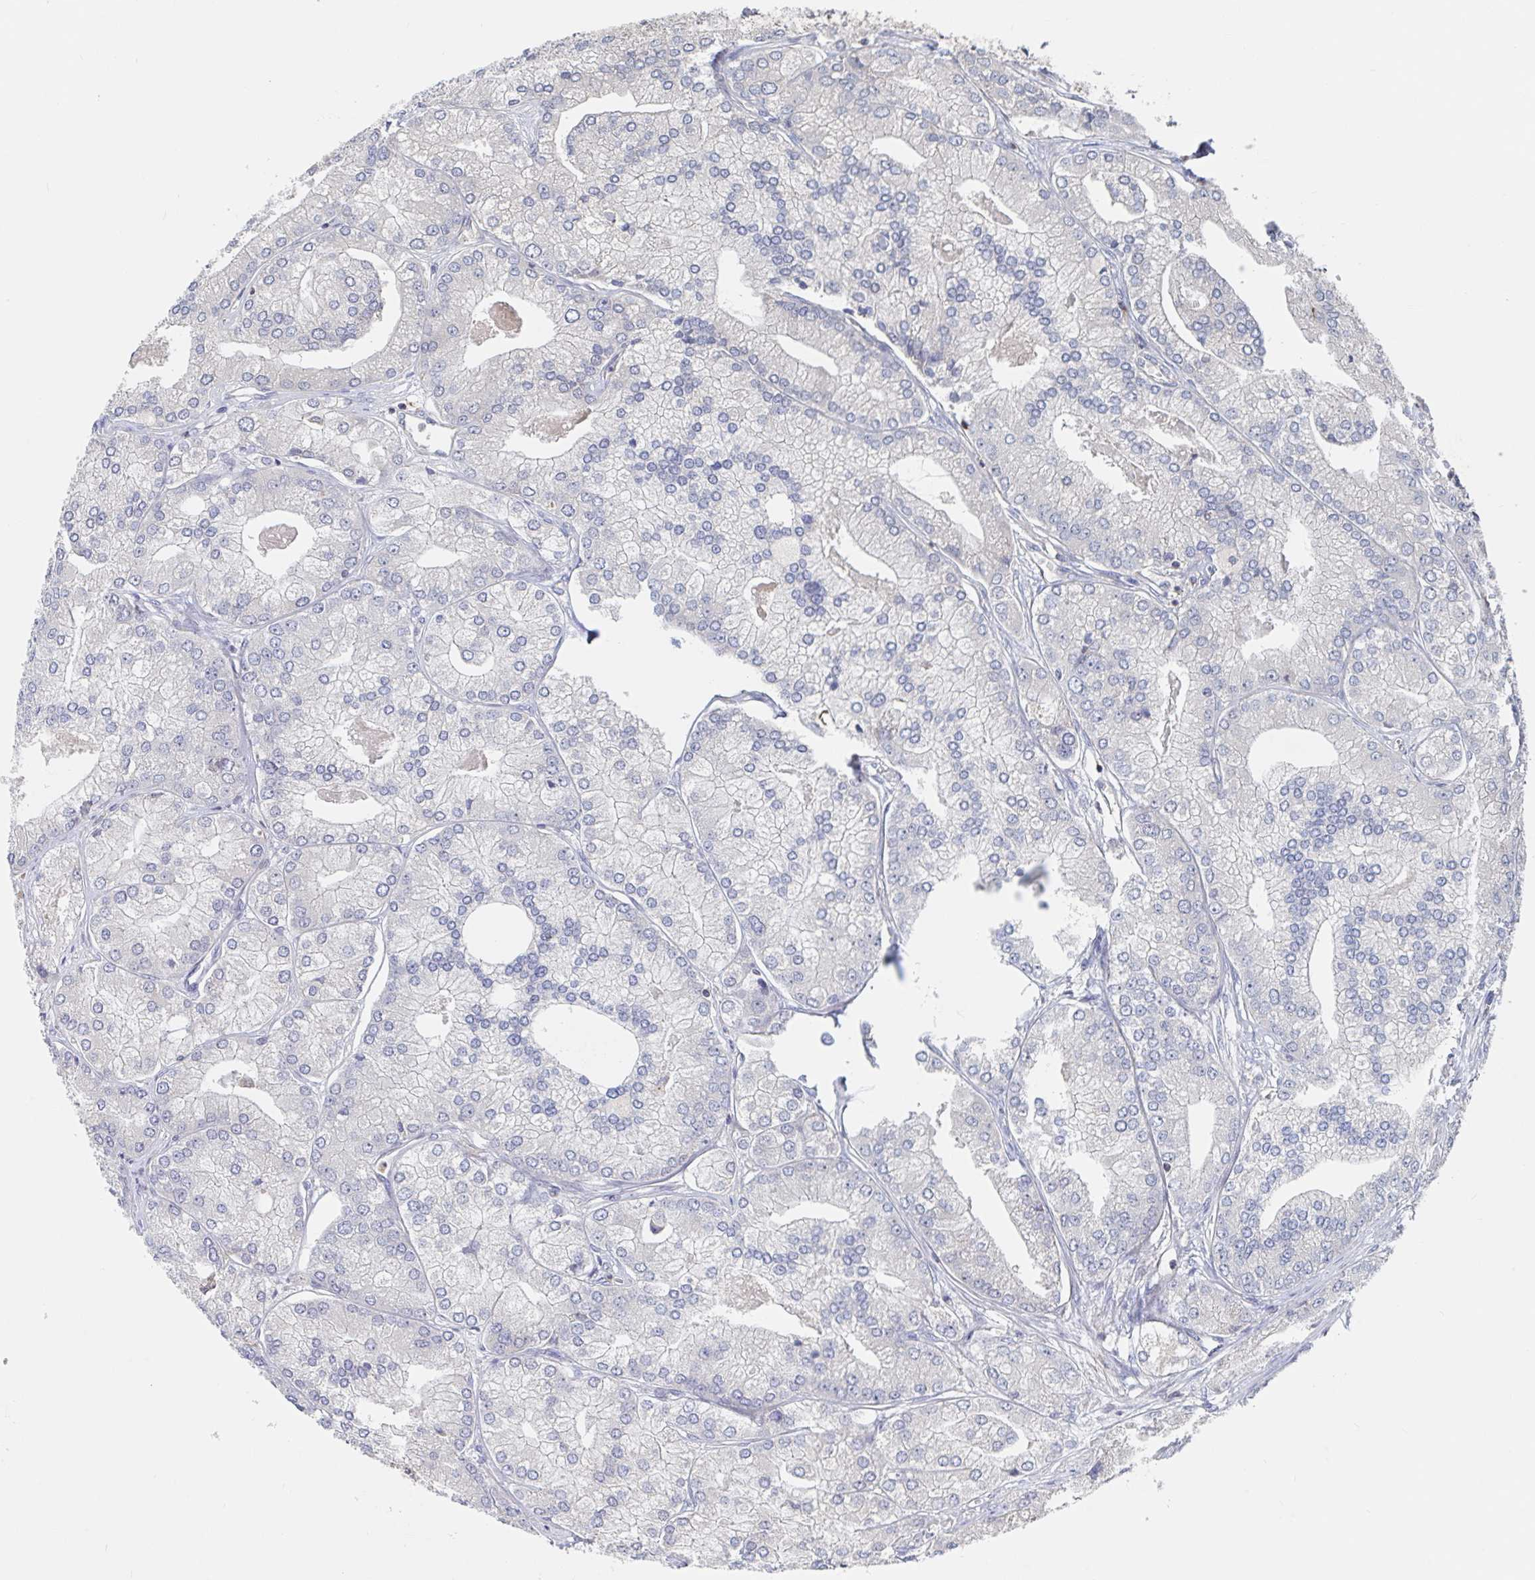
{"staining": {"intensity": "negative", "quantity": "none", "location": "none"}, "tissue": "prostate cancer", "cell_type": "Tumor cells", "image_type": "cancer", "snomed": [{"axis": "morphology", "description": "Adenocarcinoma, High grade"}, {"axis": "topography", "description": "Prostate"}], "caption": "Prostate cancer (adenocarcinoma (high-grade)) was stained to show a protein in brown. There is no significant positivity in tumor cells.", "gene": "DHRS12", "patient": {"sex": "male", "age": 61}}